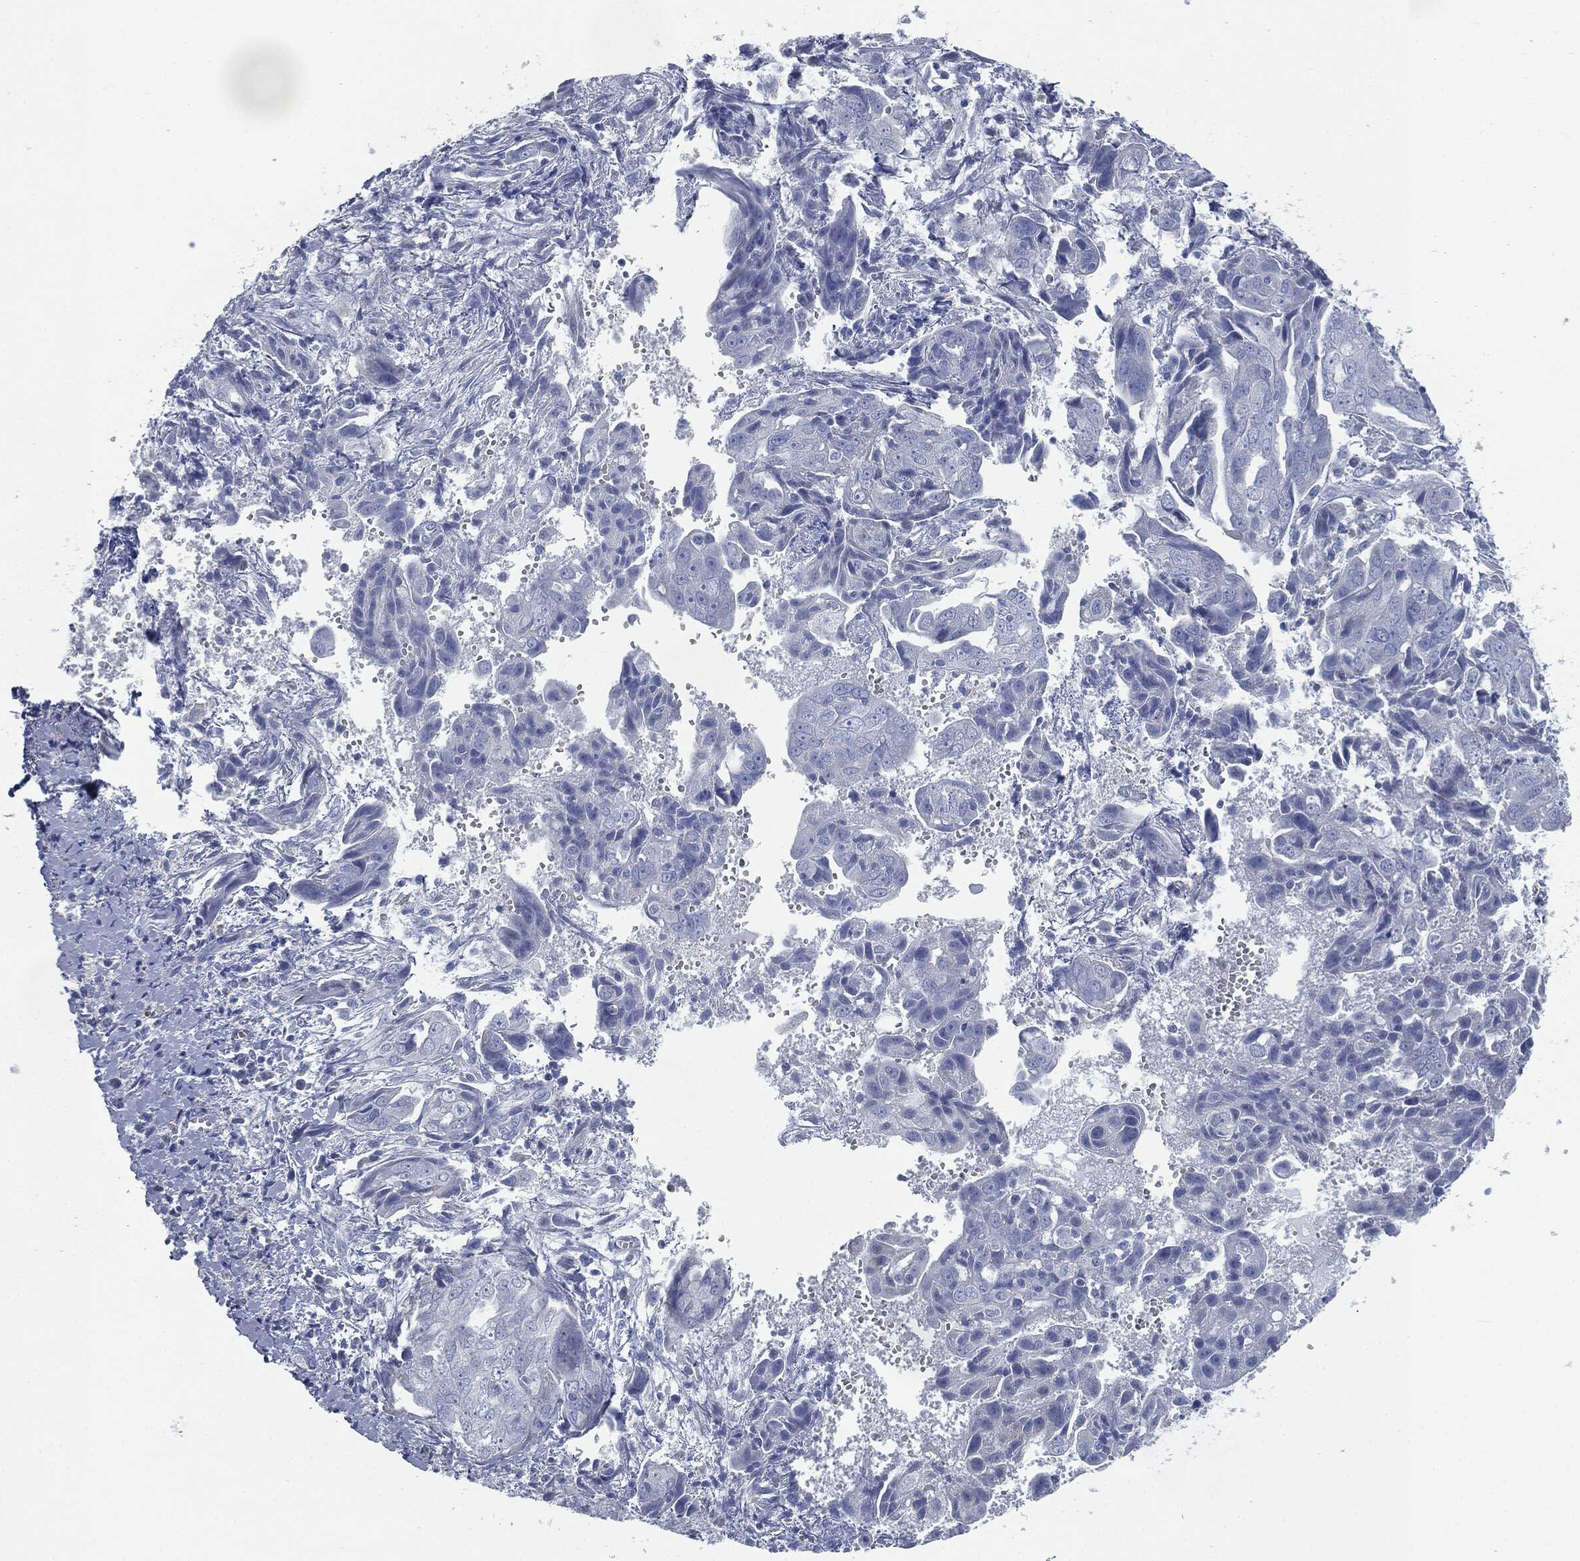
{"staining": {"intensity": "negative", "quantity": "none", "location": "none"}, "tissue": "ovarian cancer", "cell_type": "Tumor cells", "image_type": "cancer", "snomed": [{"axis": "morphology", "description": "Carcinoma, endometroid"}, {"axis": "topography", "description": "Ovary"}], "caption": "Tumor cells show no significant protein expression in ovarian endometroid carcinoma.", "gene": "CAV3", "patient": {"sex": "female", "age": 70}}